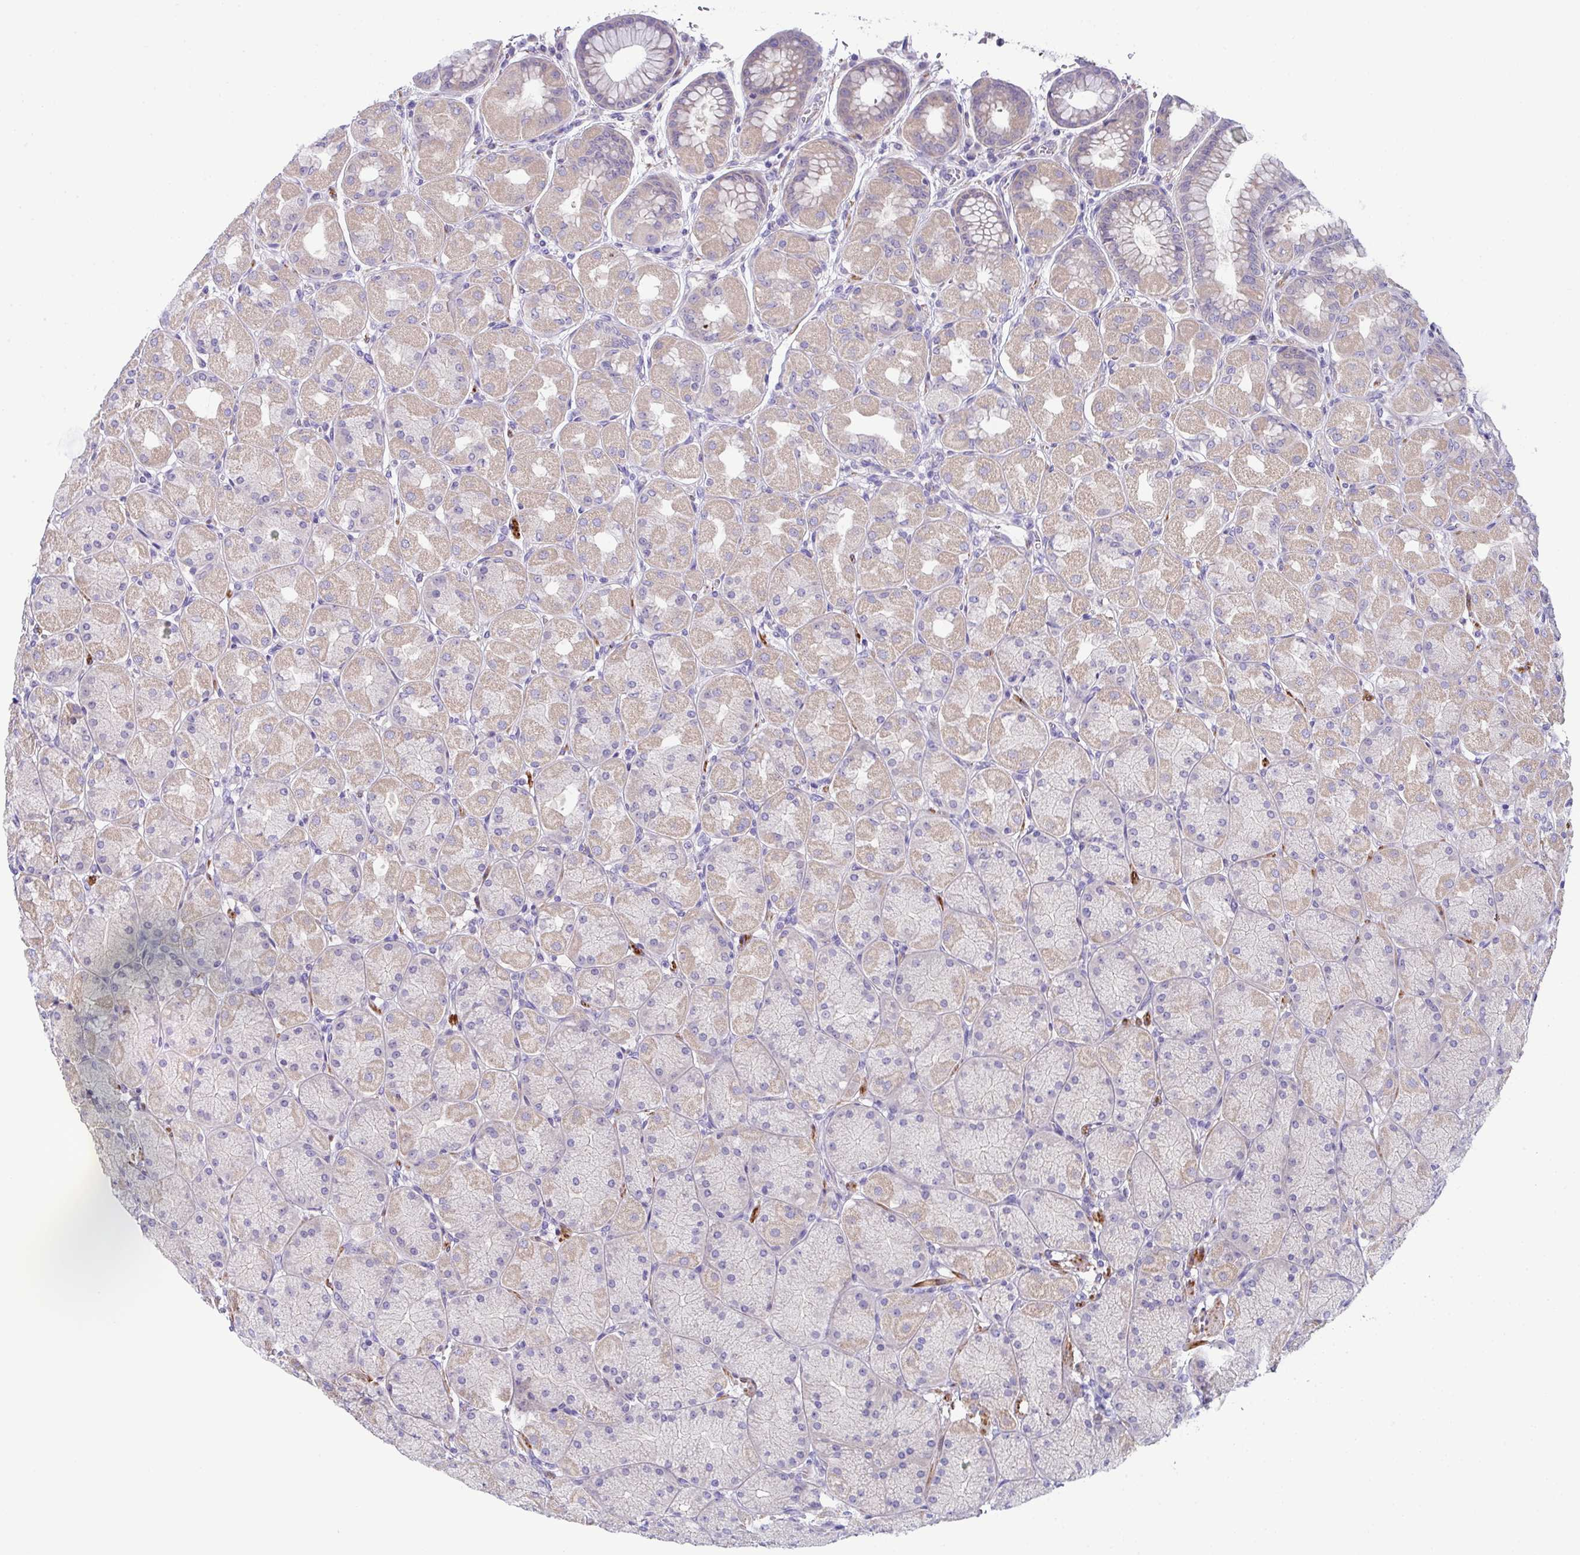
{"staining": {"intensity": "weak", "quantity": "25%-75%", "location": "cytoplasmic/membranous"}, "tissue": "stomach", "cell_type": "Glandular cells", "image_type": "normal", "snomed": [{"axis": "morphology", "description": "Normal tissue, NOS"}, {"axis": "topography", "description": "Stomach, upper"}], "caption": "Brown immunohistochemical staining in benign stomach shows weak cytoplasmic/membranous expression in approximately 25%-75% of glandular cells. The protein is stained brown, and the nuclei are stained in blue (DAB IHC with brightfield microscopy, high magnification).", "gene": "CFAP97D1", "patient": {"sex": "female", "age": 56}}